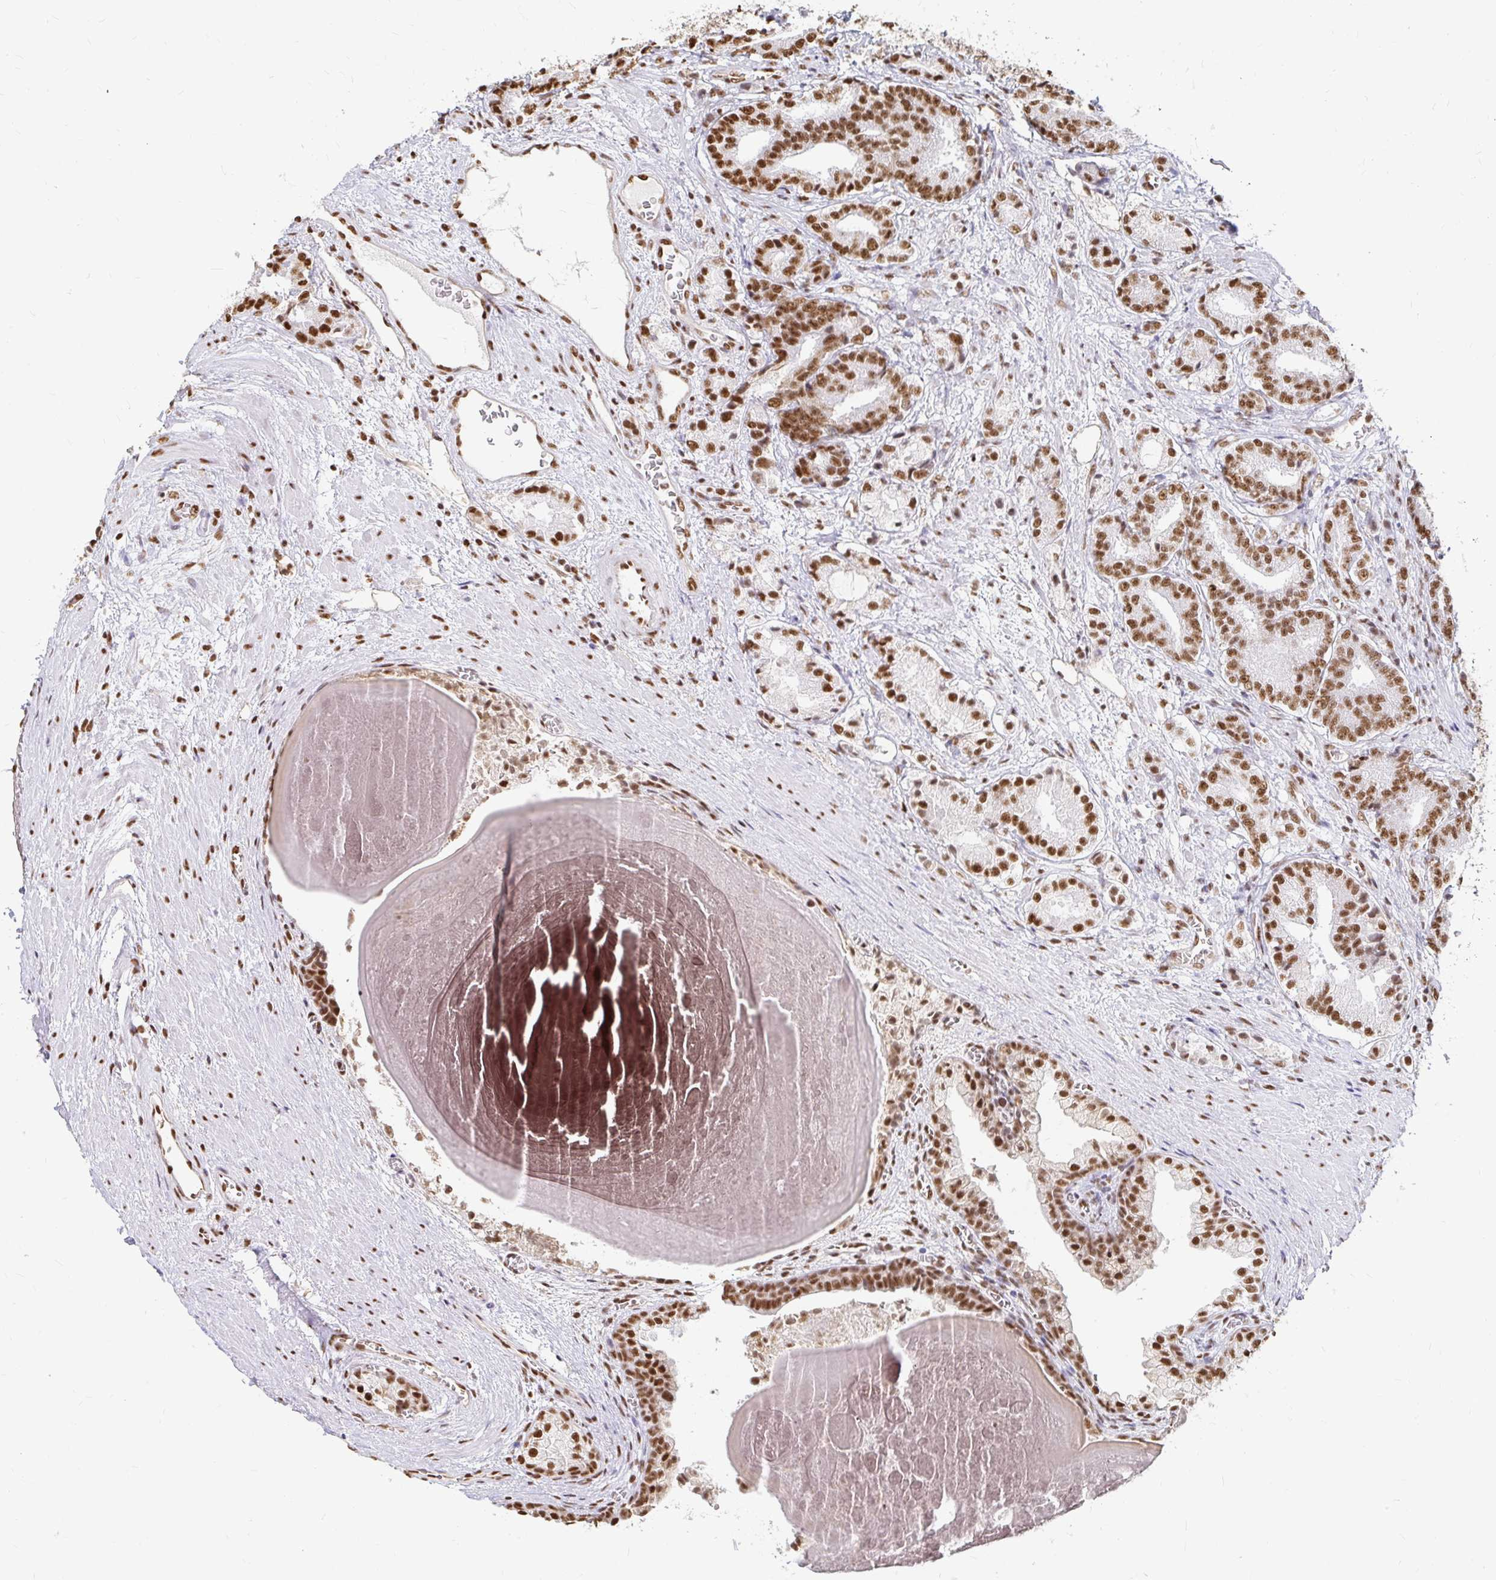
{"staining": {"intensity": "moderate", "quantity": ">75%", "location": "nuclear"}, "tissue": "prostate cancer", "cell_type": "Tumor cells", "image_type": "cancer", "snomed": [{"axis": "morphology", "description": "Adenocarcinoma, High grade"}, {"axis": "topography", "description": "Prostate and seminal vesicle, NOS"}], "caption": "A brown stain highlights moderate nuclear positivity of a protein in prostate adenocarcinoma (high-grade) tumor cells. (Brightfield microscopy of DAB IHC at high magnification).", "gene": "HNRNPU", "patient": {"sex": "male", "age": 61}}